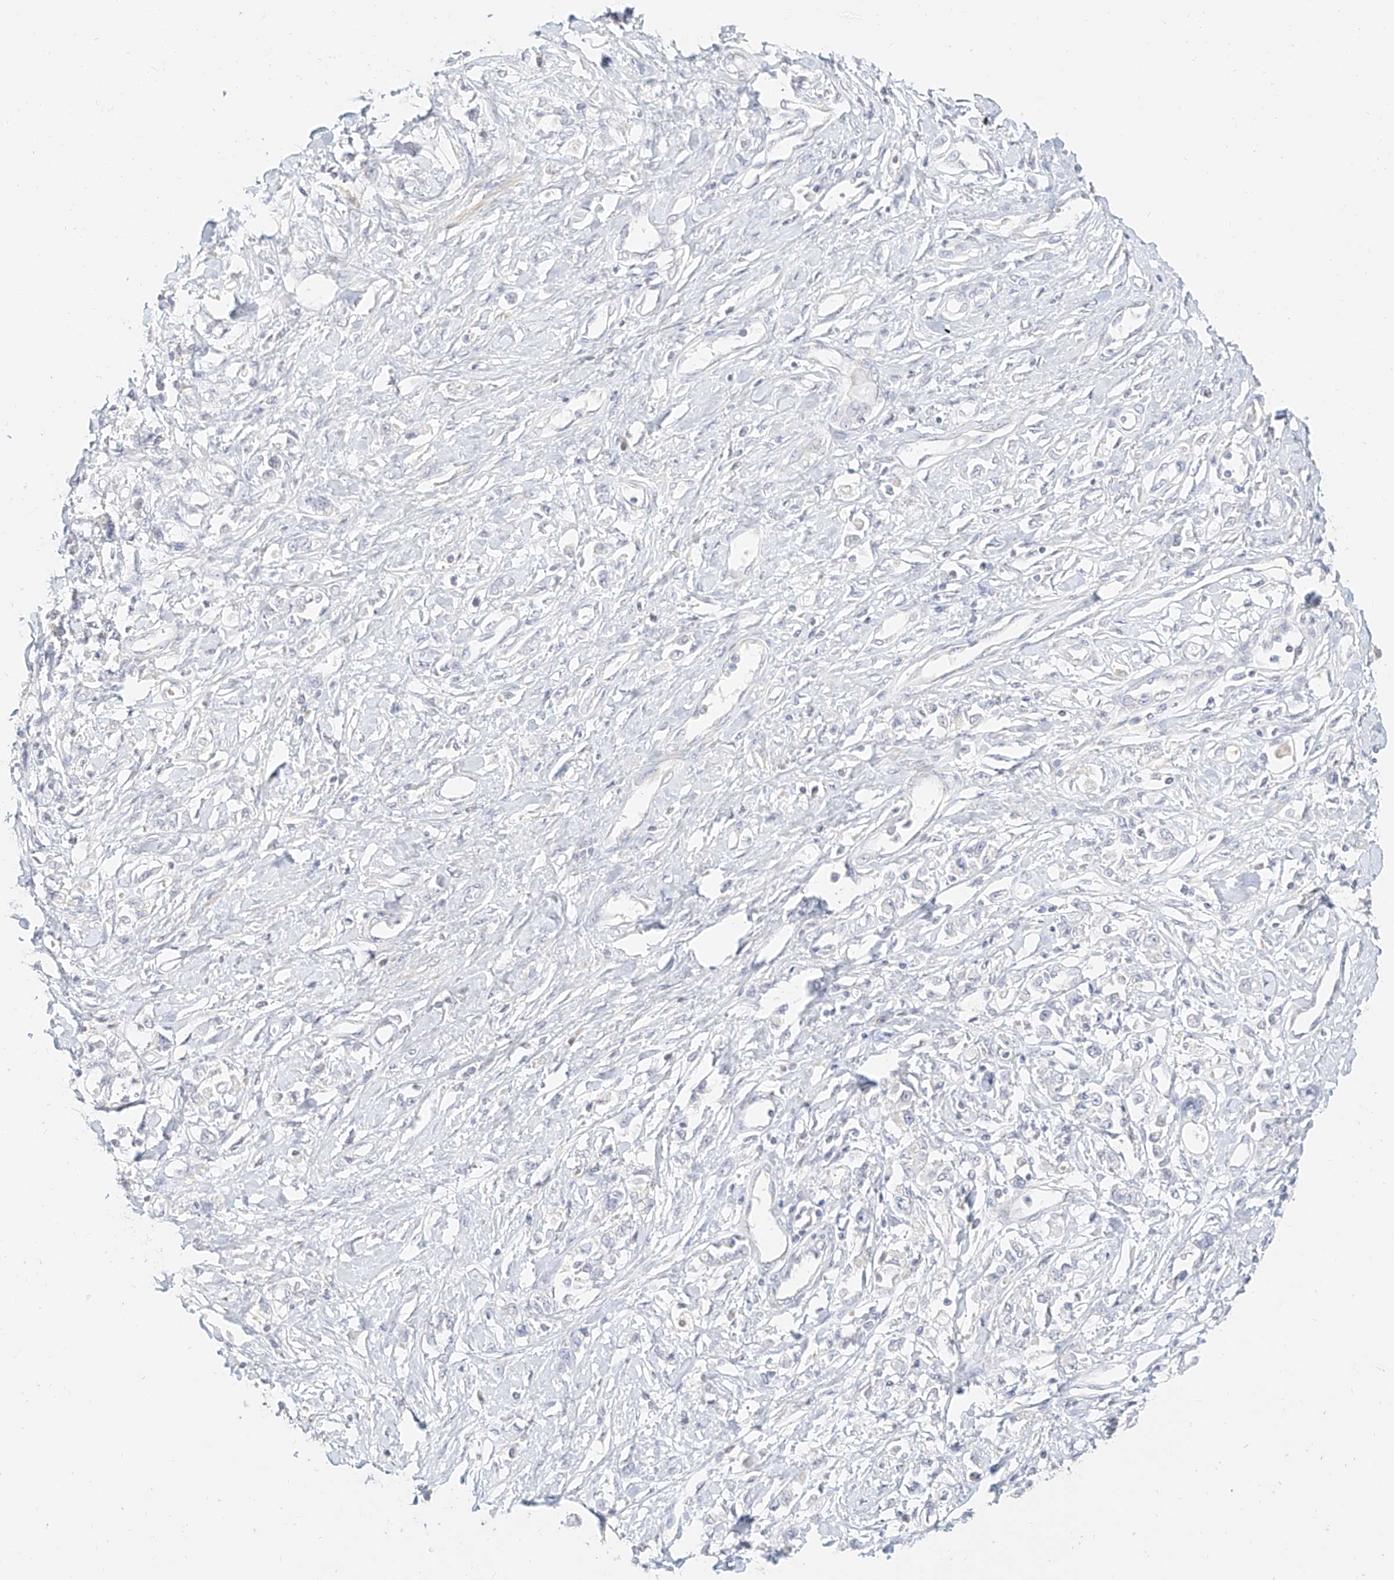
{"staining": {"intensity": "negative", "quantity": "none", "location": "none"}, "tissue": "stomach cancer", "cell_type": "Tumor cells", "image_type": "cancer", "snomed": [{"axis": "morphology", "description": "Adenocarcinoma, NOS"}, {"axis": "topography", "description": "Stomach"}], "caption": "DAB (3,3'-diaminobenzidine) immunohistochemical staining of adenocarcinoma (stomach) demonstrates no significant staining in tumor cells.", "gene": "CXorf58", "patient": {"sex": "female", "age": 76}}